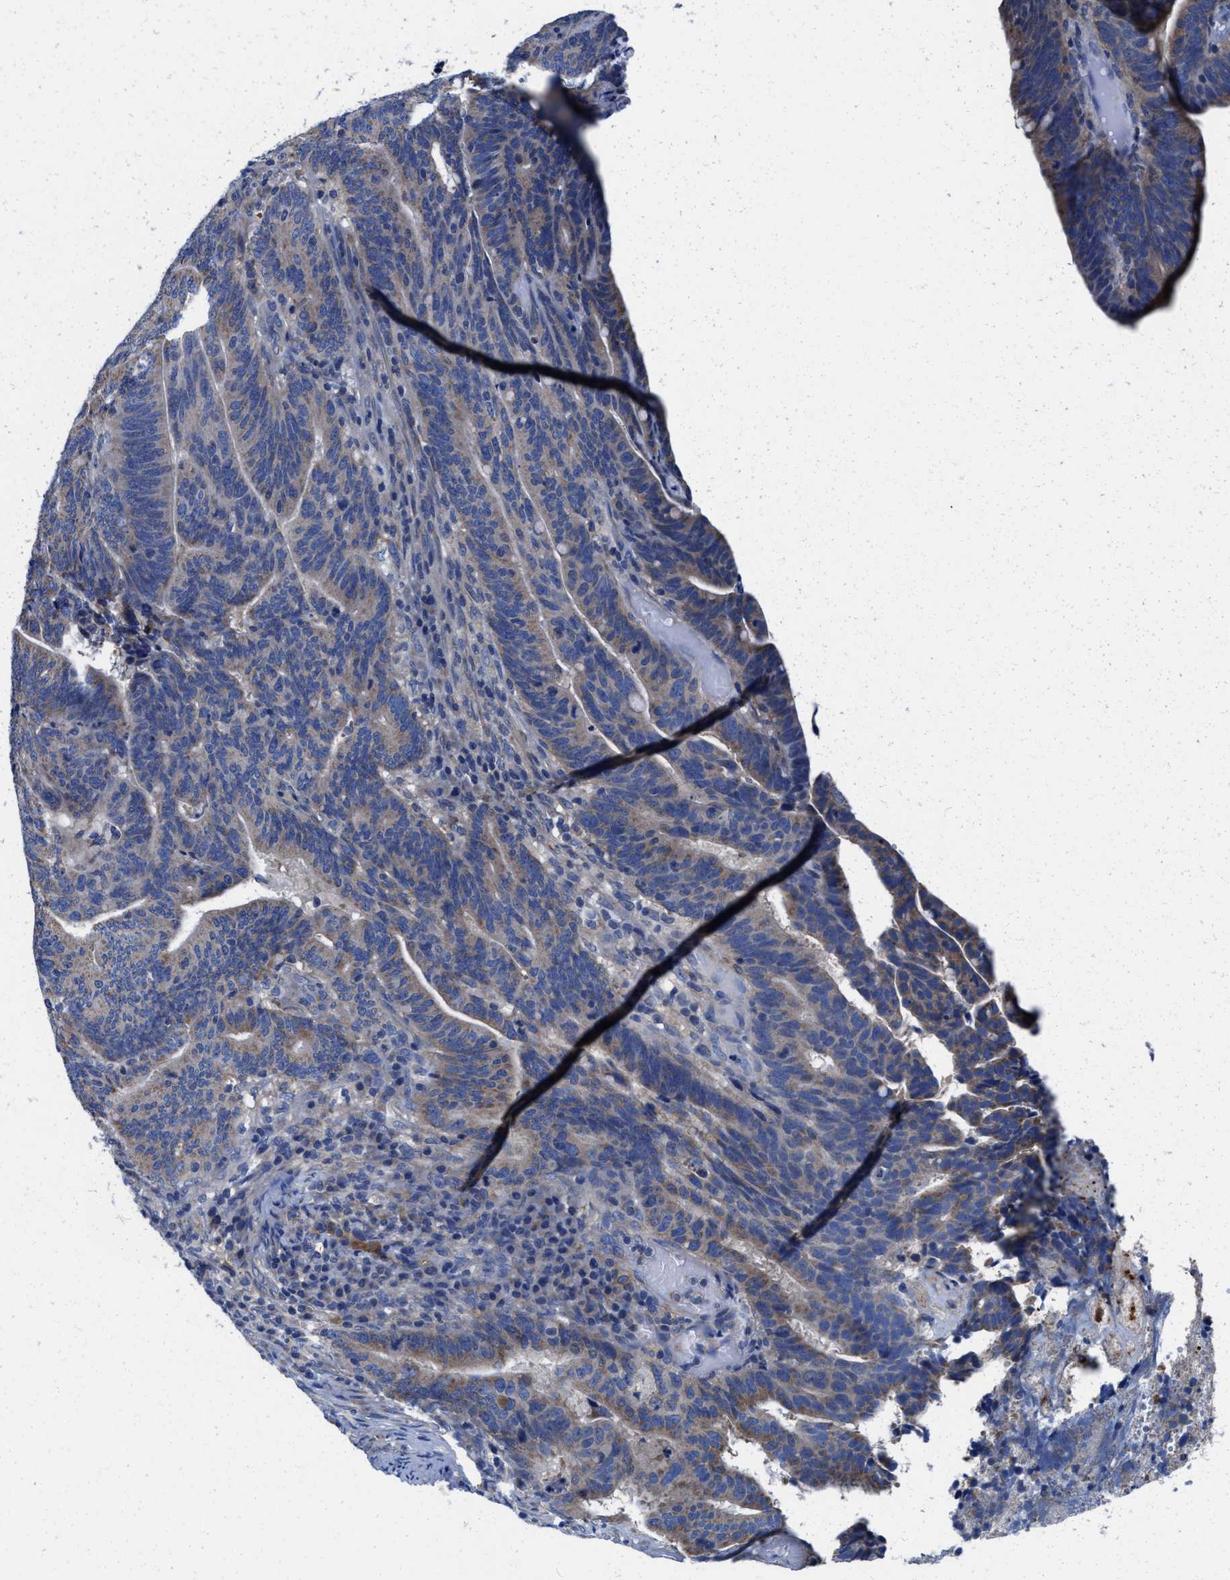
{"staining": {"intensity": "weak", "quantity": "25%-75%", "location": "cytoplasmic/membranous"}, "tissue": "colorectal cancer", "cell_type": "Tumor cells", "image_type": "cancer", "snomed": [{"axis": "morphology", "description": "Adenocarcinoma, NOS"}, {"axis": "topography", "description": "Colon"}], "caption": "Adenocarcinoma (colorectal) stained with a protein marker exhibits weak staining in tumor cells.", "gene": "TMEM30A", "patient": {"sex": "female", "age": 66}}